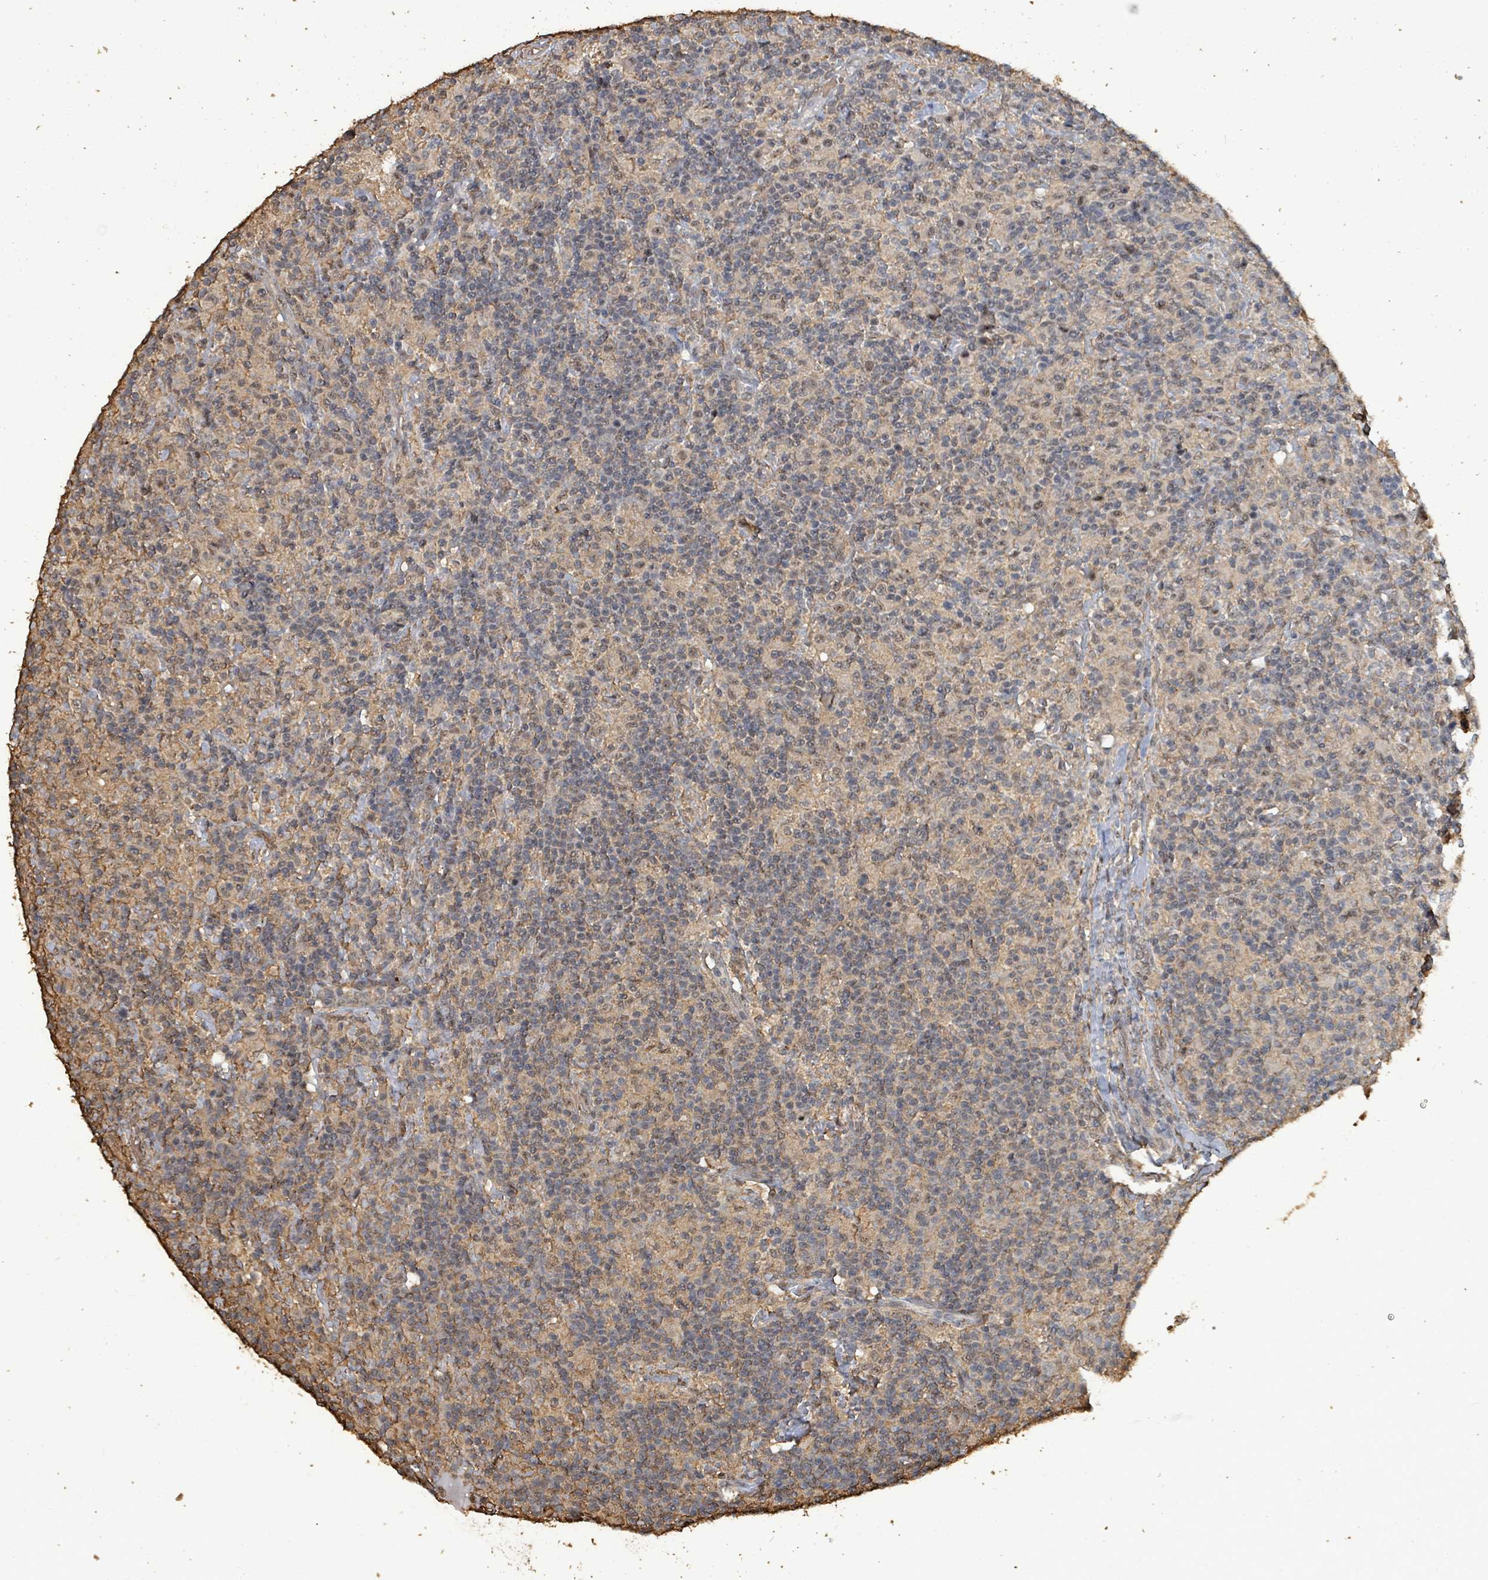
{"staining": {"intensity": "negative", "quantity": "none", "location": "none"}, "tissue": "lymphoma", "cell_type": "Tumor cells", "image_type": "cancer", "snomed": [{"axis": "morphology", "description": "Hodgkin's disease, NOS"}, {"axis": "topography", "description": "Lymph node"}], "caption": "This is an IHC histopathology image of lymphoma. There is no expression in tumor cells.", "gene": "C6orf52", "patient": {"sex": "male", "age": 70}}